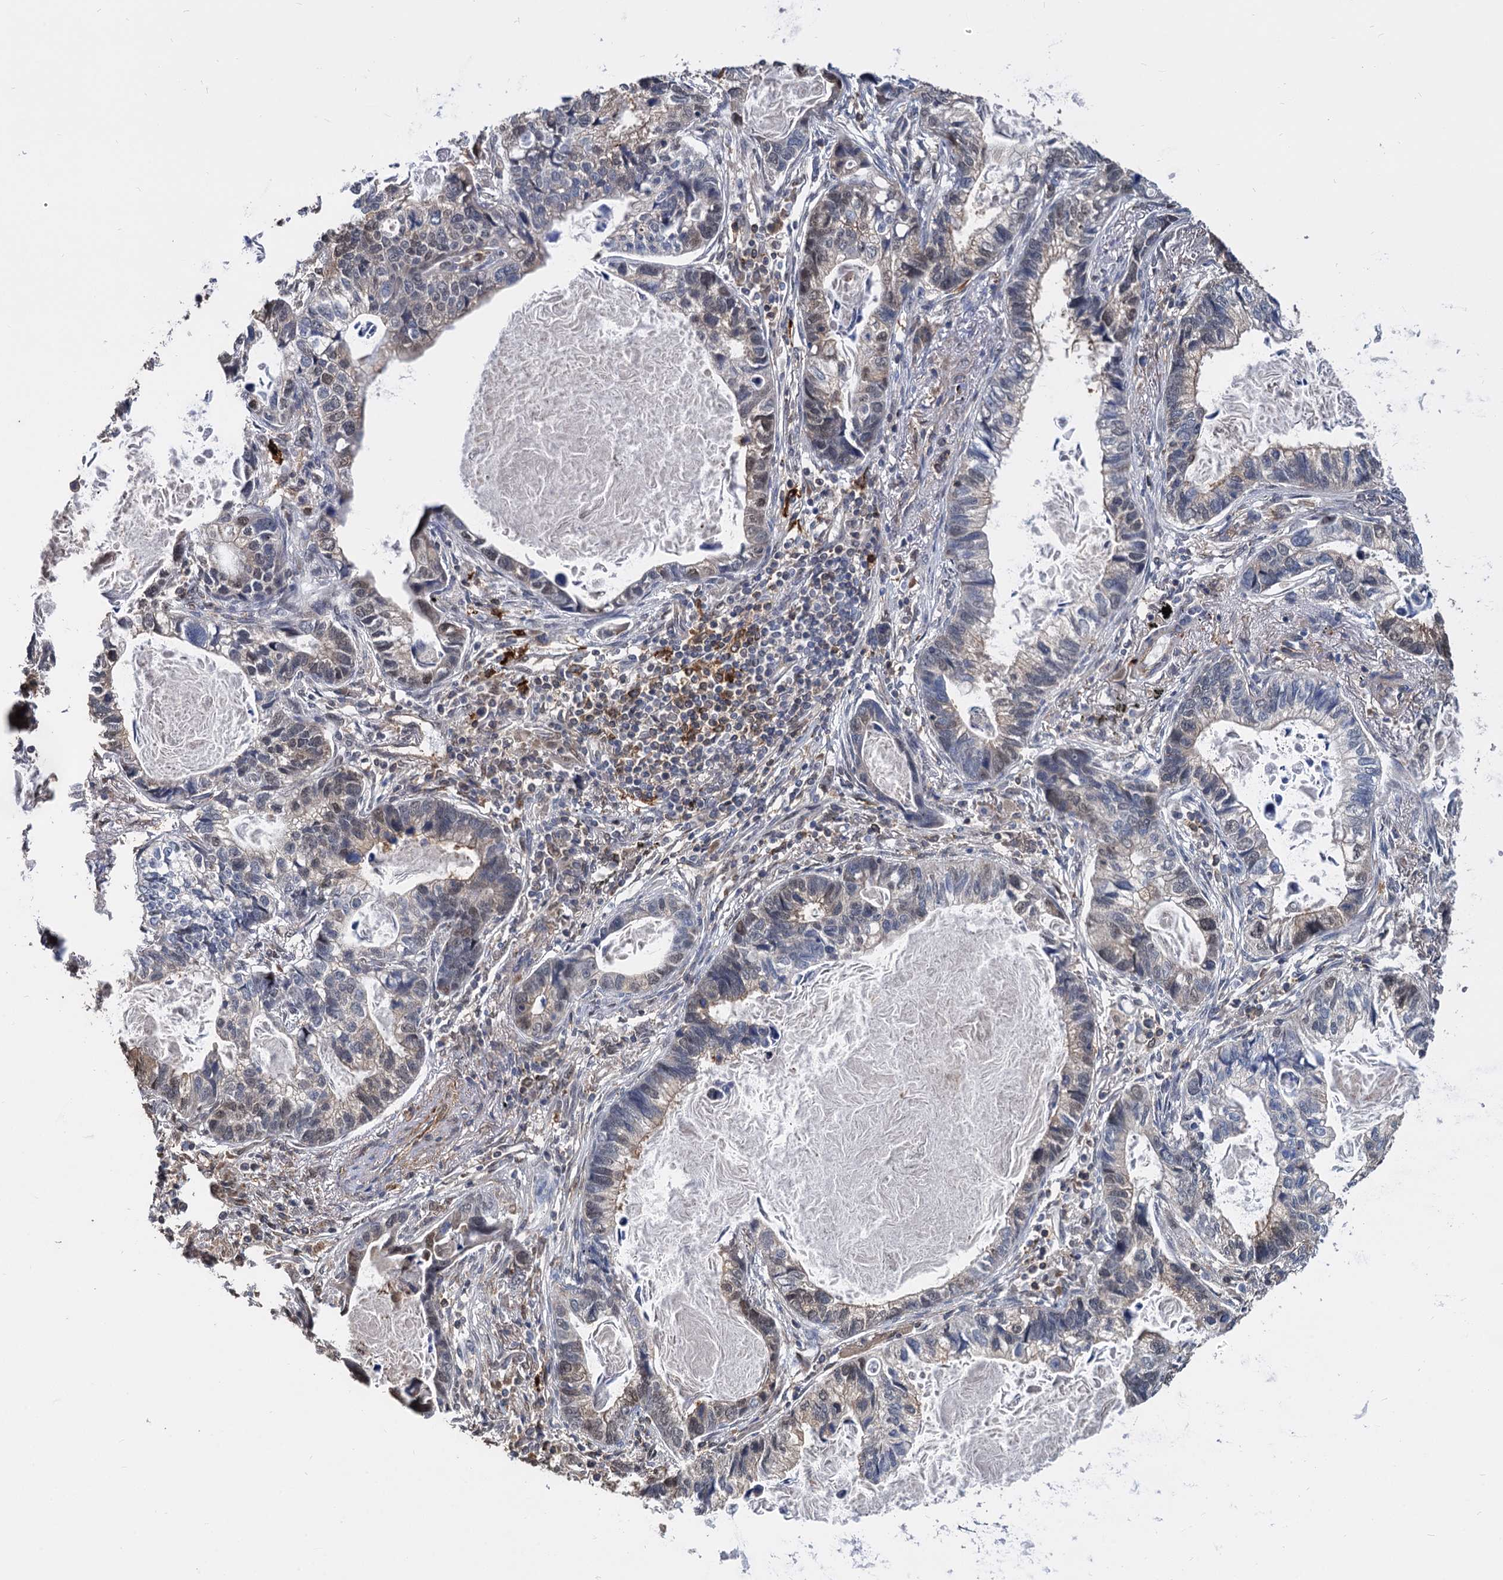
{"staining": {"intensity": "moderate", "quantity": "<25%", "location": "nuclear"}, "tissue": "lung cancer", "cell_type": "Tumor cells", "image_type": "cancer", "snomed": [{"axis": "morphology", "description": "Adenocarcinoma, NOS"}, {"axis": "topography", "description": "Lung"}], "caption": "Moderate nuclear protein staining is present in about <25% of tumor cells in adenocarcinoma (lung).", "gene": "PSMD4", "patient": {"sex": "male", "age": 67}}